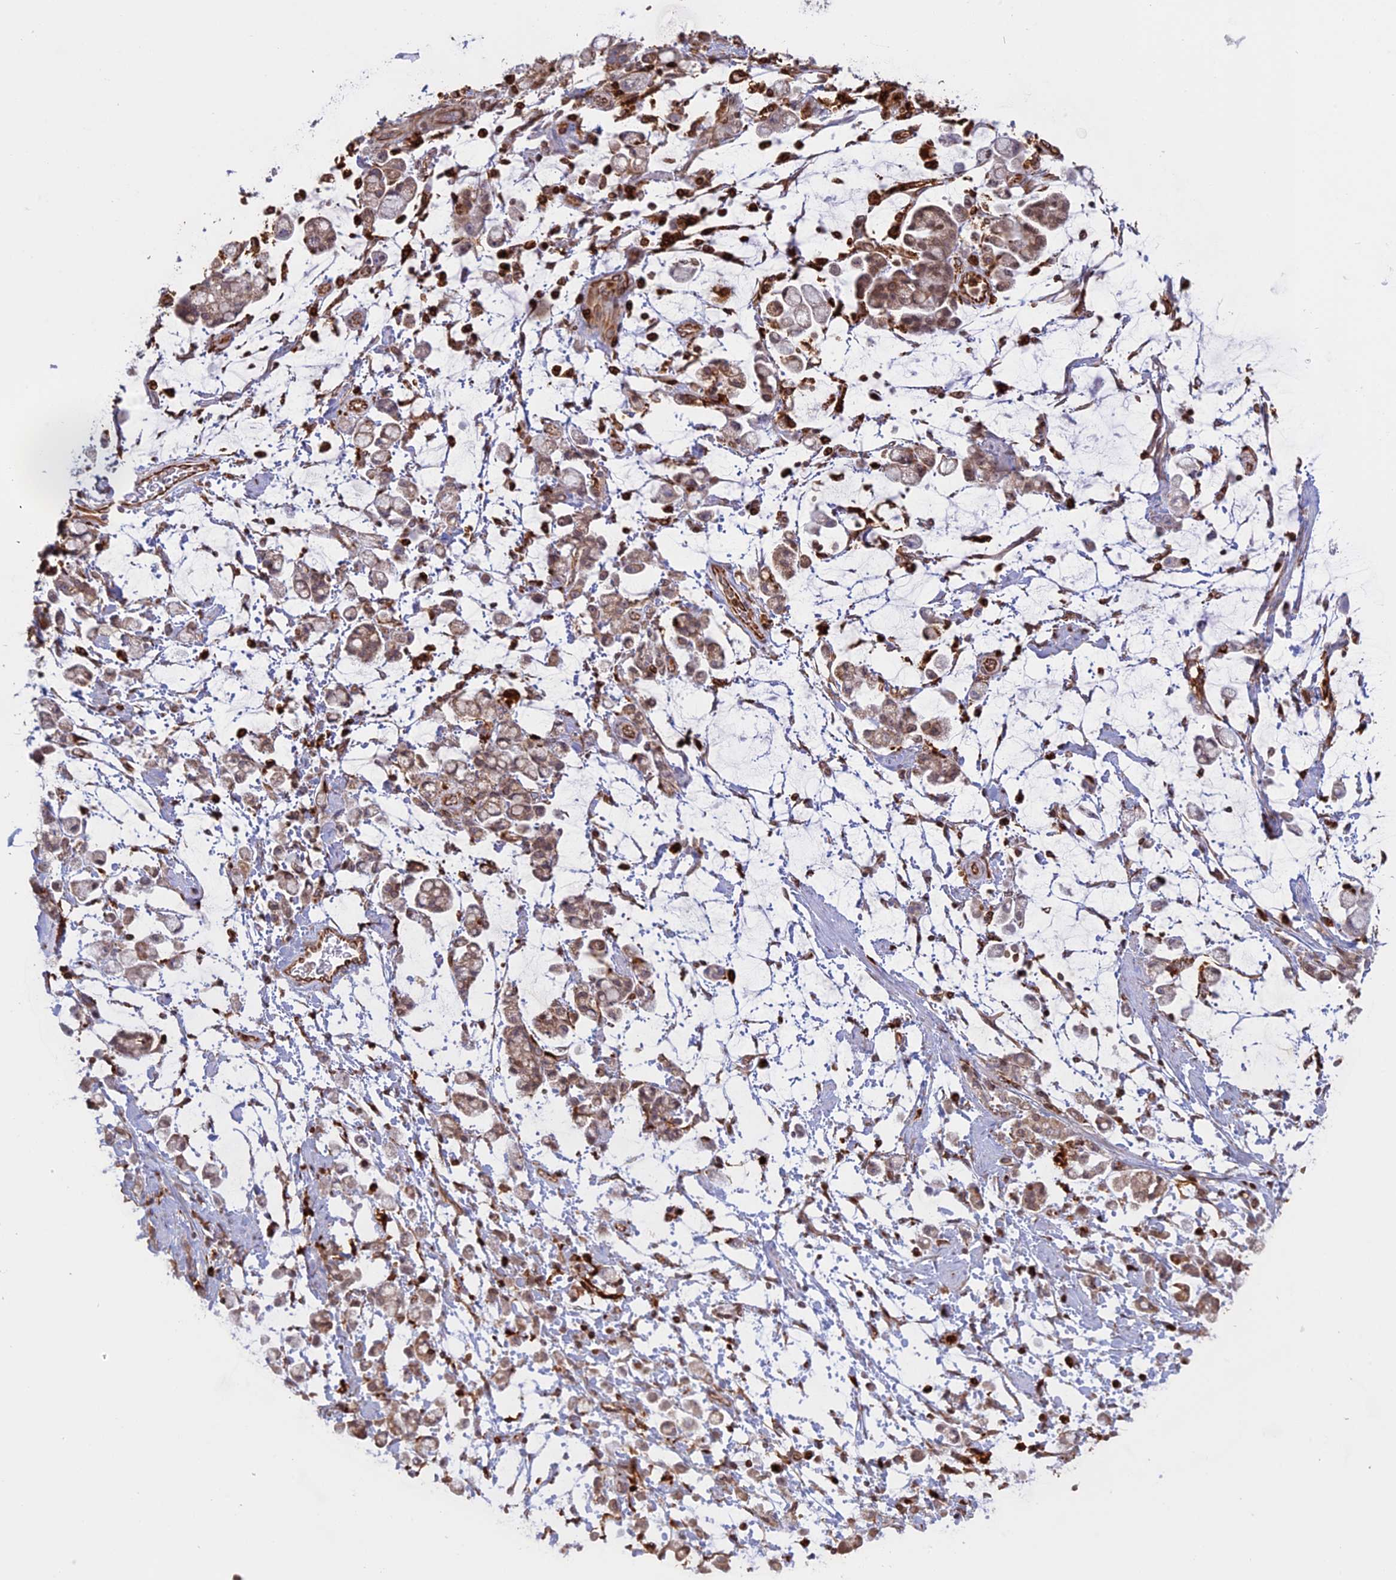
{"staining": {"intensity": "moderate", "quantity": "25%-75%", "location": "cytoplasmic/membranous"}, "tissue": "stomach cancer", "cell_type": "Tumor cells", "image_type": "cancer", "snomed": [{"axis": "morphology", "description": "Adenocarcinoma, NOS"}, {"axis": "topography", "description": "Stomach"}], "caption": "An immunohistochemistry micrograph of tumor tissue is shown. Protein staining in brown highlights moderate cytoplasmic/membranous positivity in stomach adenocarcinoma within tumor cells. The protein of interest is shown in brown color, while the nuclei are stained blue.", "gene": "APOBR", "patient": {"sex": "female", "age": 60}}